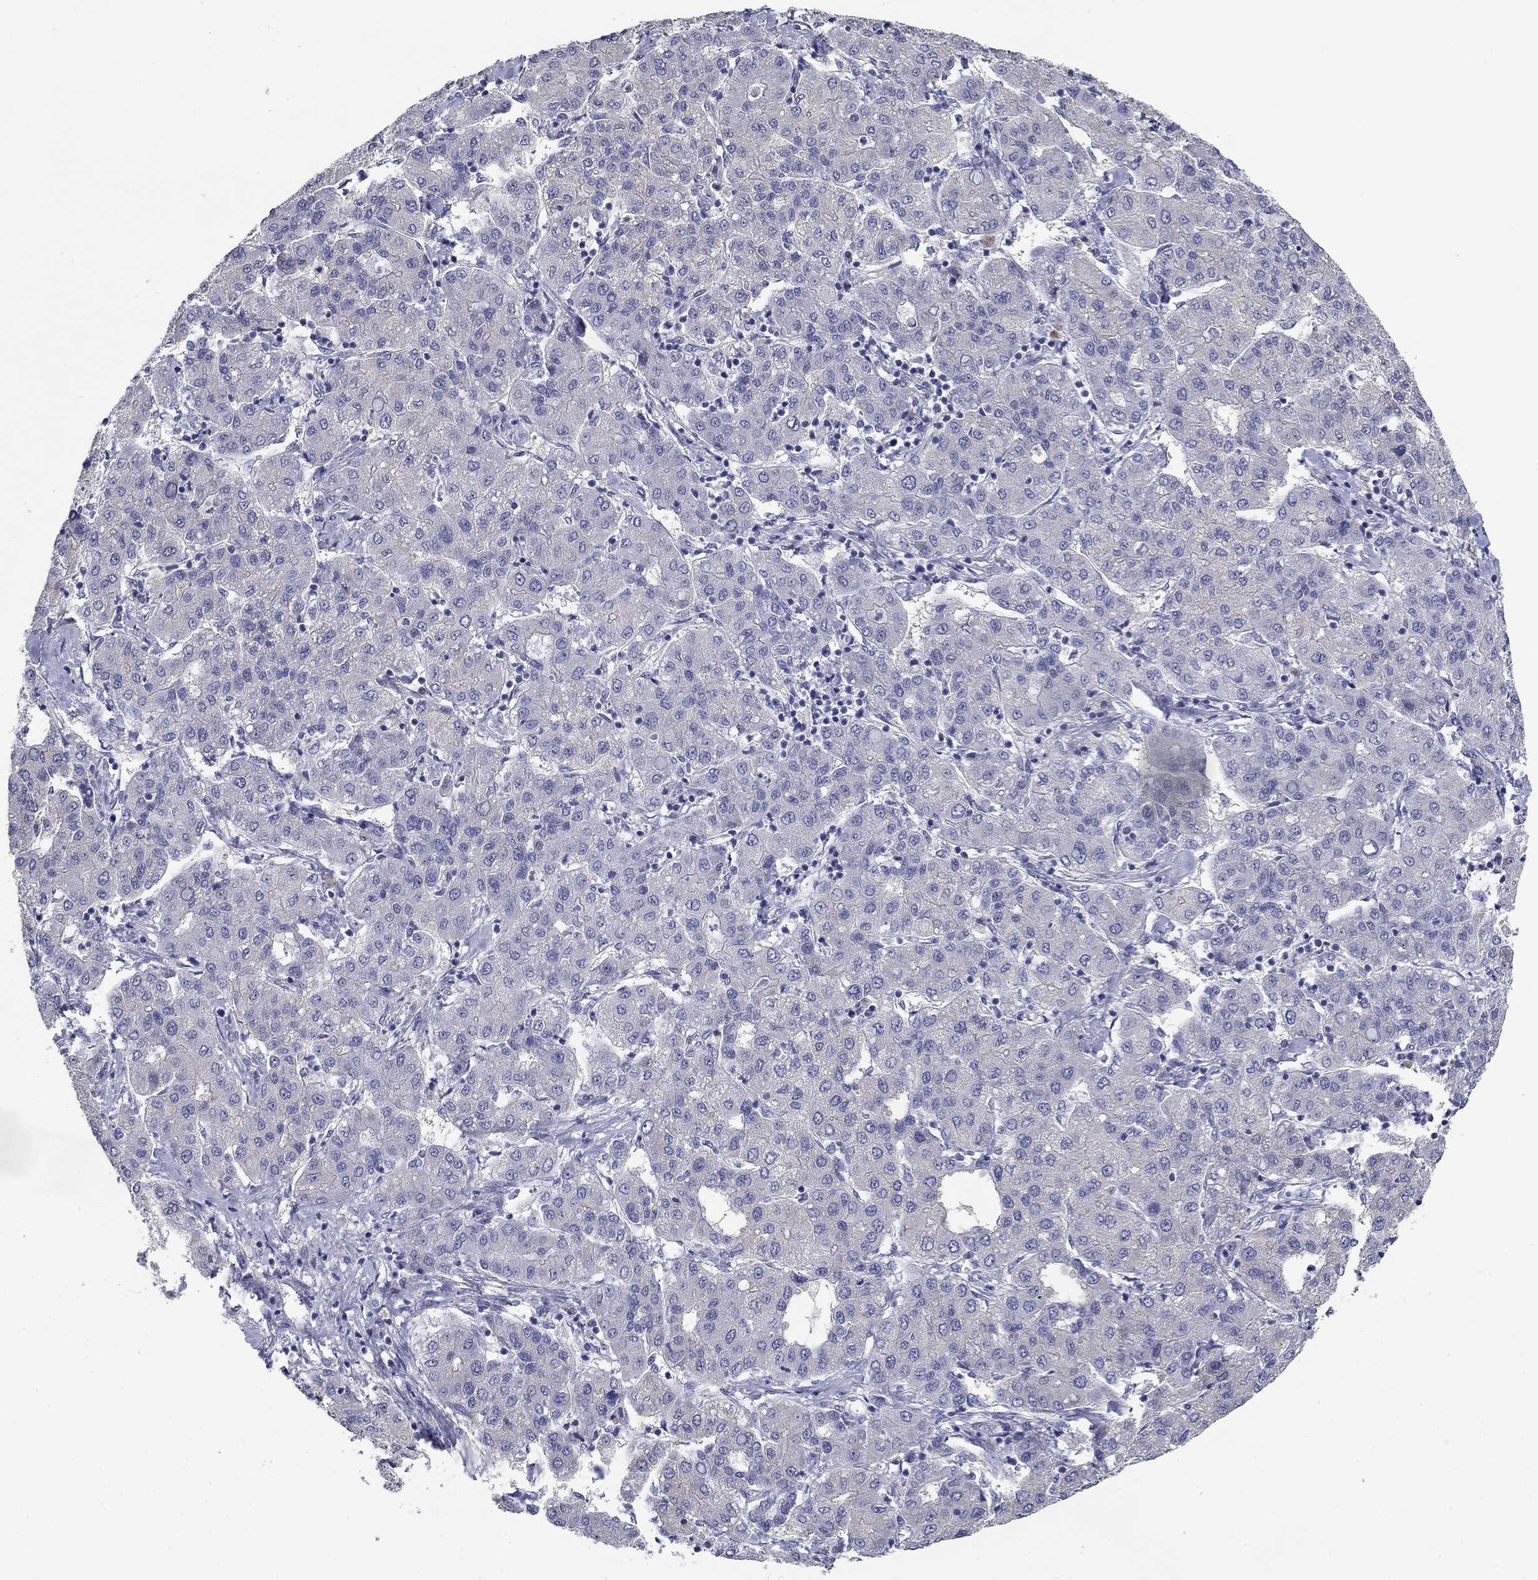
{"staining": {"intensity": "negative", "quantity": "none", "location": "none"}, "tissue": "liver cancer", "cell_type": "Tumor cells", "image_type": "cancer", "snomed": [{"axis": "morphology", "description": "Carcinoma, Hepatocellular, NOS"}, {"axis": "topography", "description": "Liver"}], "caption": "This photomicrograph is of liver hepatocellular carcinoma stained with immunohistochemistry (IHC) to label a protein in brown with the nuclei are counter-stained blue. There is no expression in tumor cells.", "gene": "GRK7", "patient": {"sex": "male", "age": 65}}